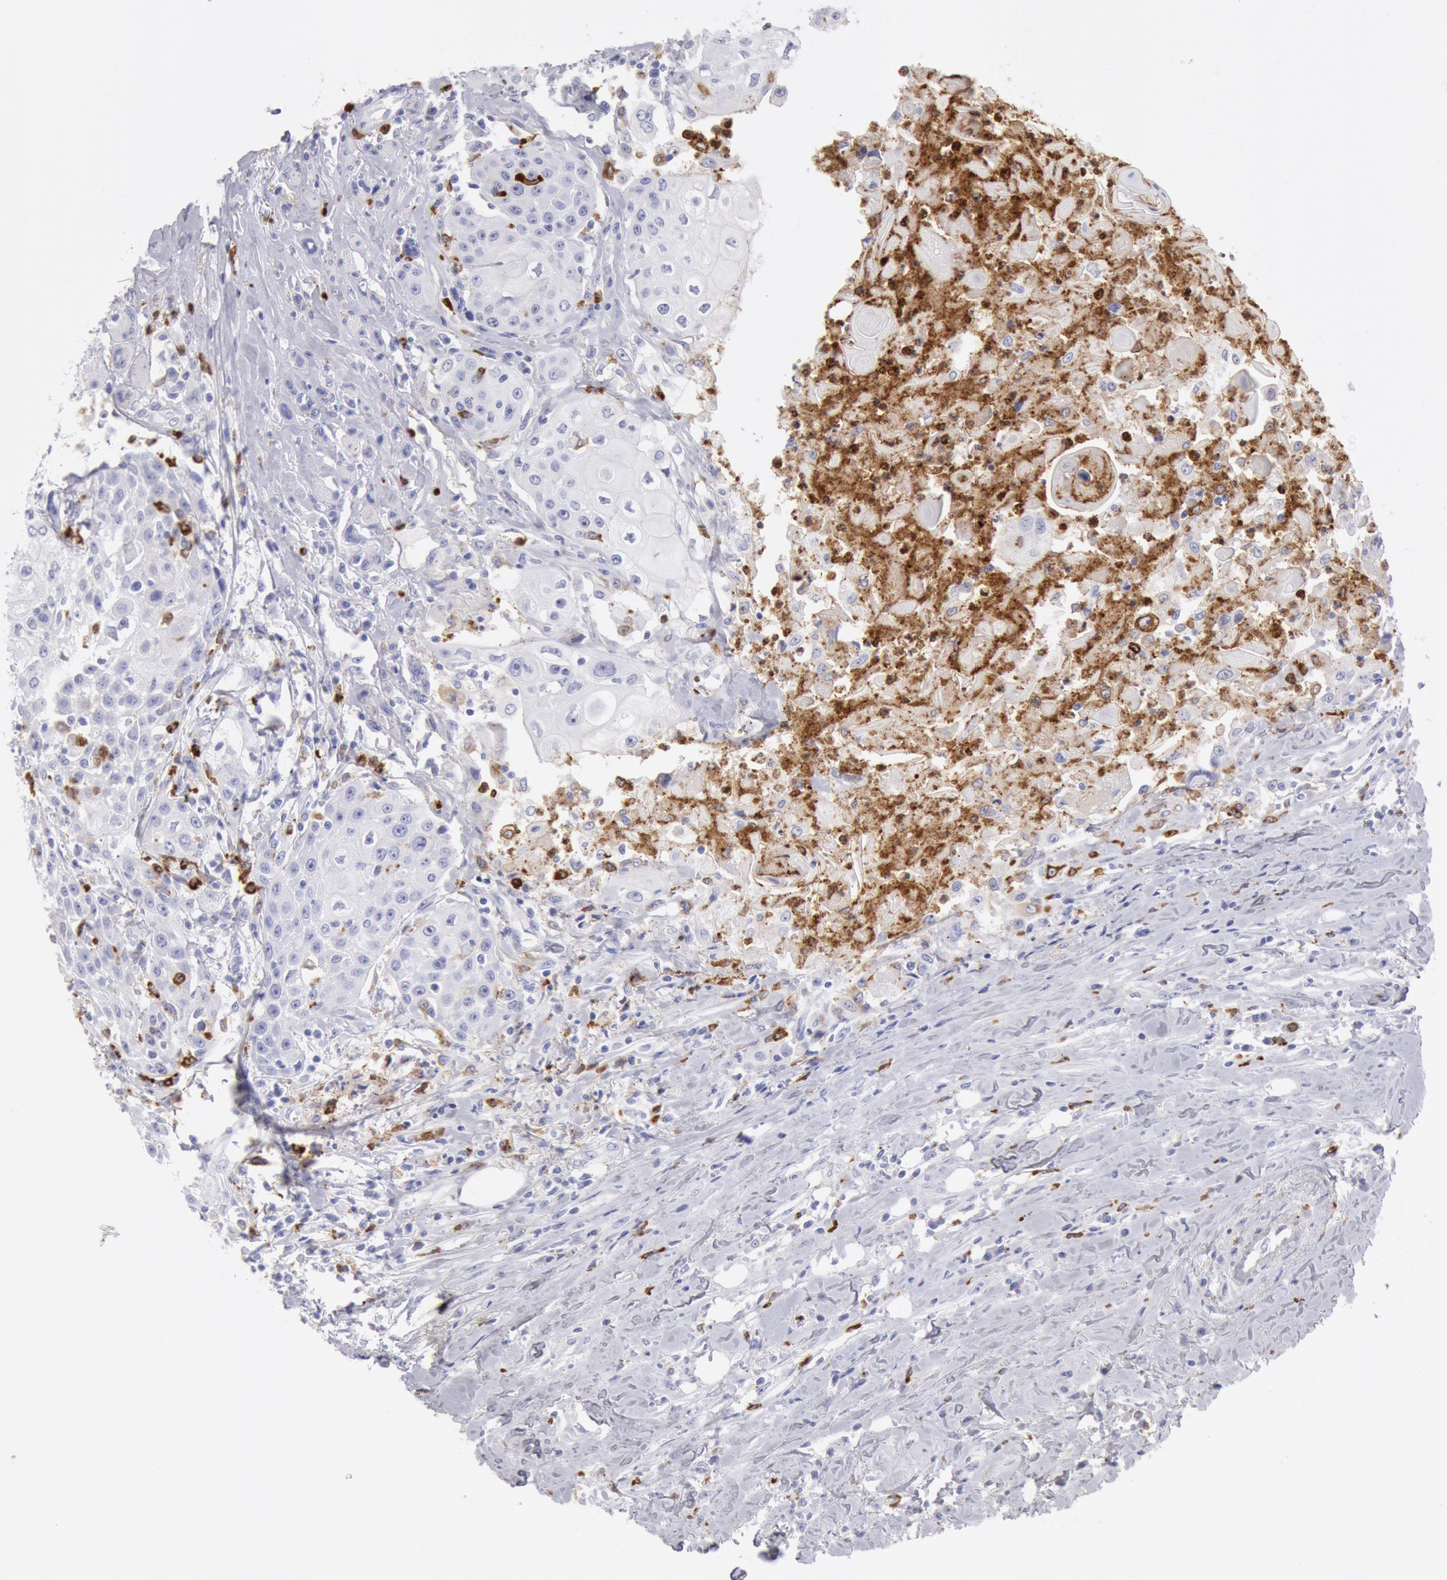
{"staining": {"intensity": "negative", "quantity": "none", "location": "none"}, "tissue": "head and neck cancer", "cell_type": "Tumor cells", "image_type": "cancer", "snomed": [{"axis": "morphology", "description": "Squamous cell carcinoma, NOS"}, {"axis": "topography", "description": "Oral tissue"}, {"axis": "topography", "description": "Head-Neck"}], "caption": "This is a histopathology image of immunohistochemistry (IHC) staining of head and neck squamous cell carcinoma, which shows no expression in tumor cells.", "gene": "FCN1", "patient": {"sex": "female", "age": 82}}